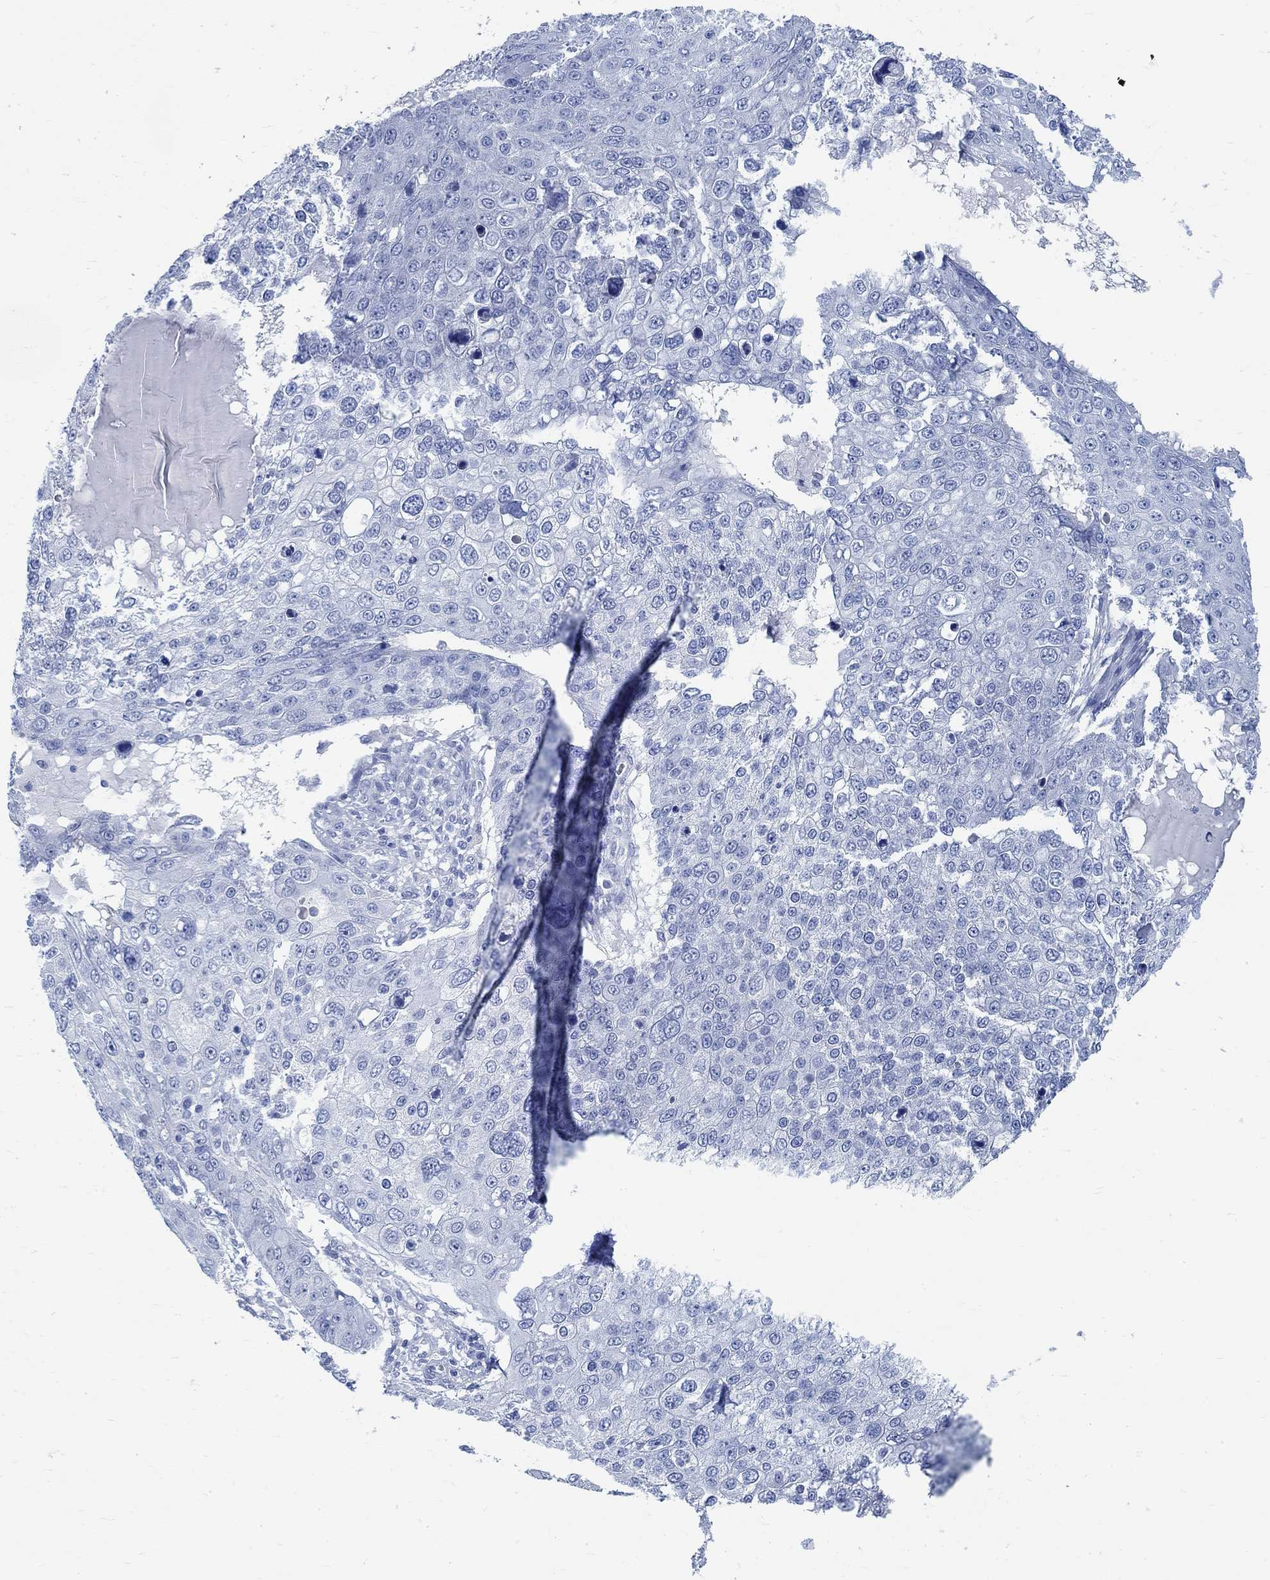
{"staining": {"intensity": "negative", "quantity": "none", "location": "none"}, "tissue": "skin cancer", "cell_type": "Tumor cells", "image_type": "cancer", "snomed": [{"axis": "morphology", "description": "Squamous cell carcinoma, NOS"}, {"axis": "topography", "description": "Skin"}], "caption": "Immunohistochemical staining of squamous cell carcinoma (skin) shows no significant positivity in tumor cells. (DAB (3,3'-diaminobenzidine) IHC with hematoxylin counter stain).", "gene": "RBM20", "patient": {"sex": "male", "age": 71}}